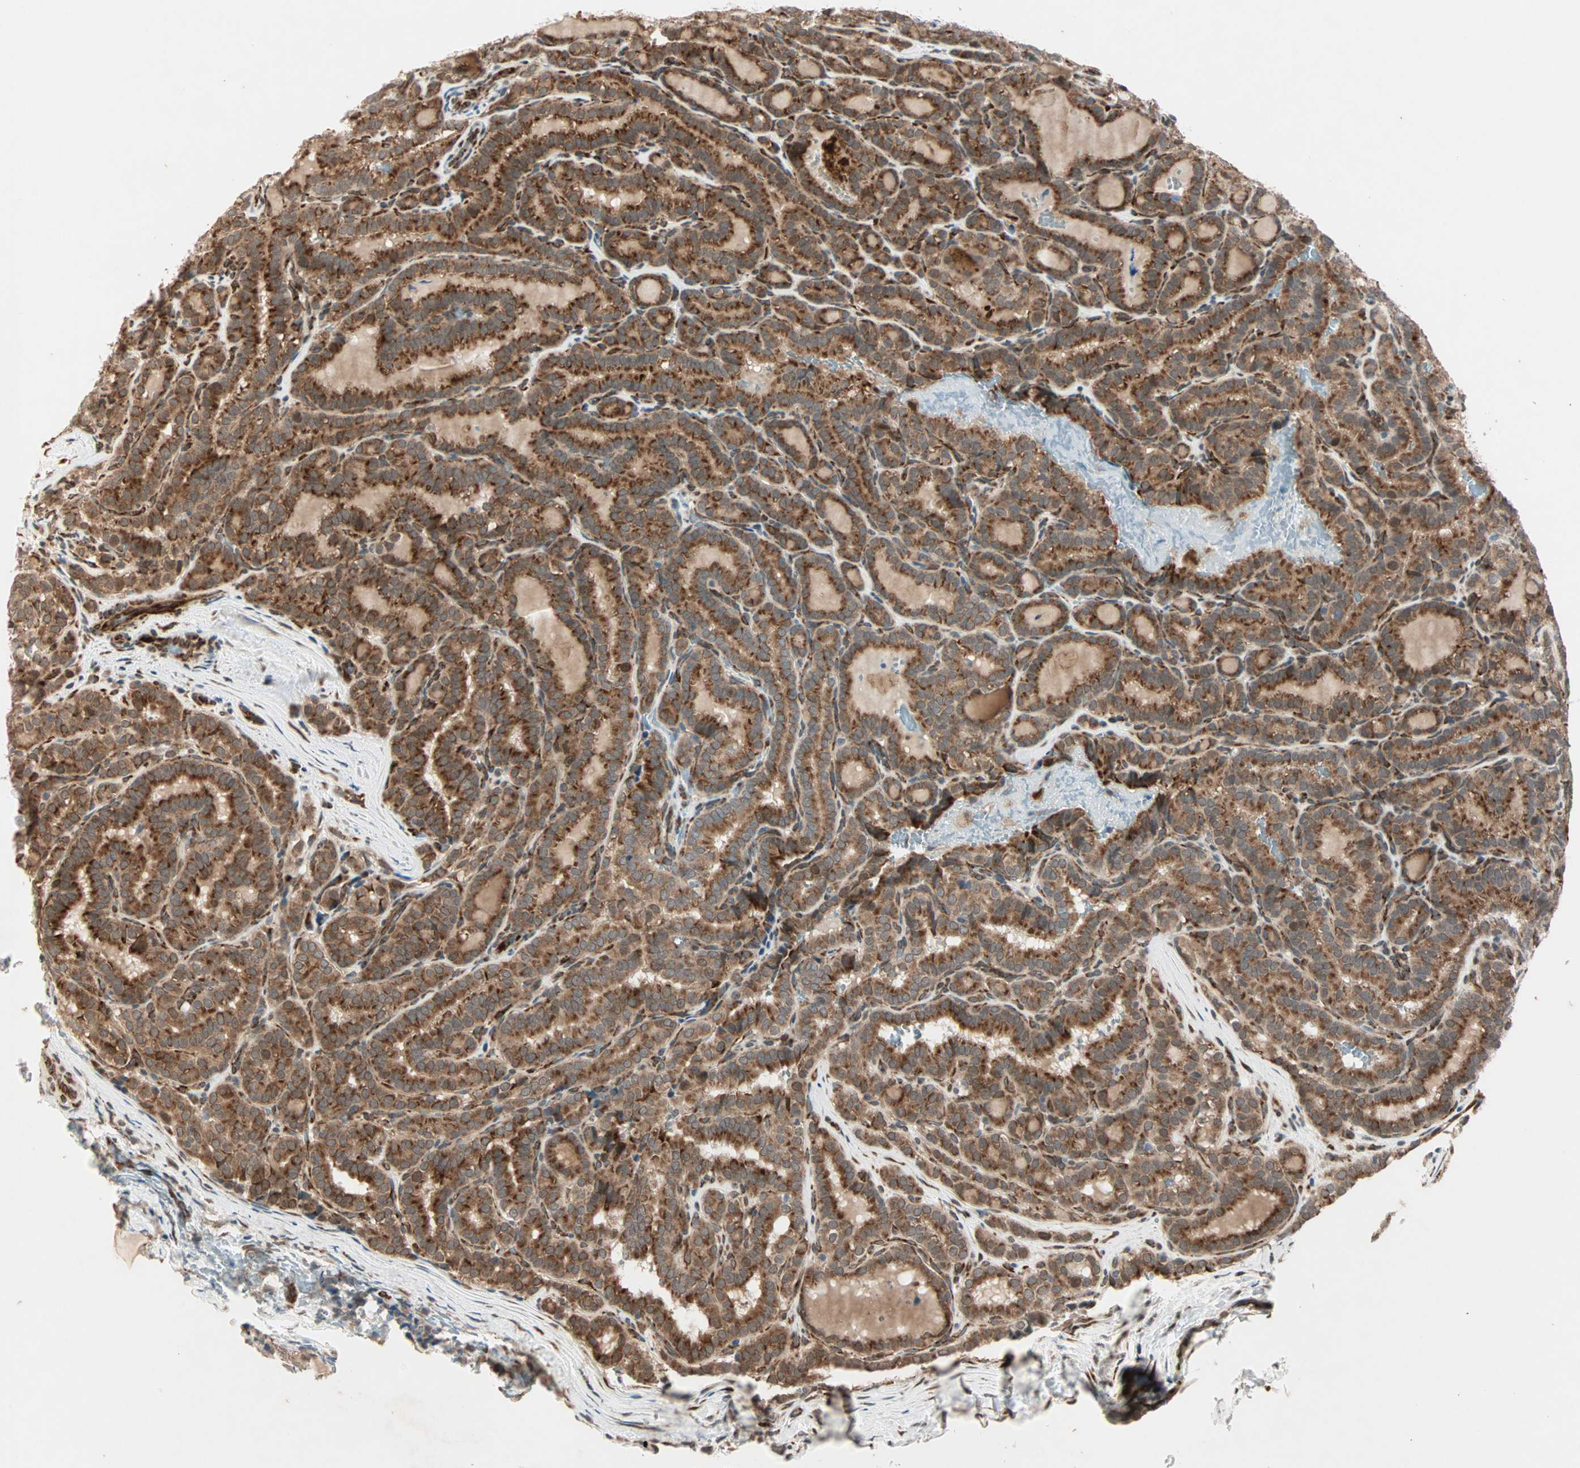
{"staining": {"intensity": "strong", "quantity": ">75%", "location": "cytoplasmic/membranous"}, "tissue": "thyroid cancer", "cell_type": "Tumor cells", "image_type": "cancer", "snomed": [{"axis": "morphology", "description": "Normal tissue, NOS"}, {"axis": "morphology", "description": "Papillary adenocarcinoma, NOS"}, {"axis": "topography", "description": "Thyroid gland"}], "caption": "Protein staining shows strong cytoplasmic/membranous staining in approximately >75% of tumor cells in thyroid papillary adenocarcinoma.", "gene": "ZNF37A", "patient": {"sex": "female", "age": 30}}